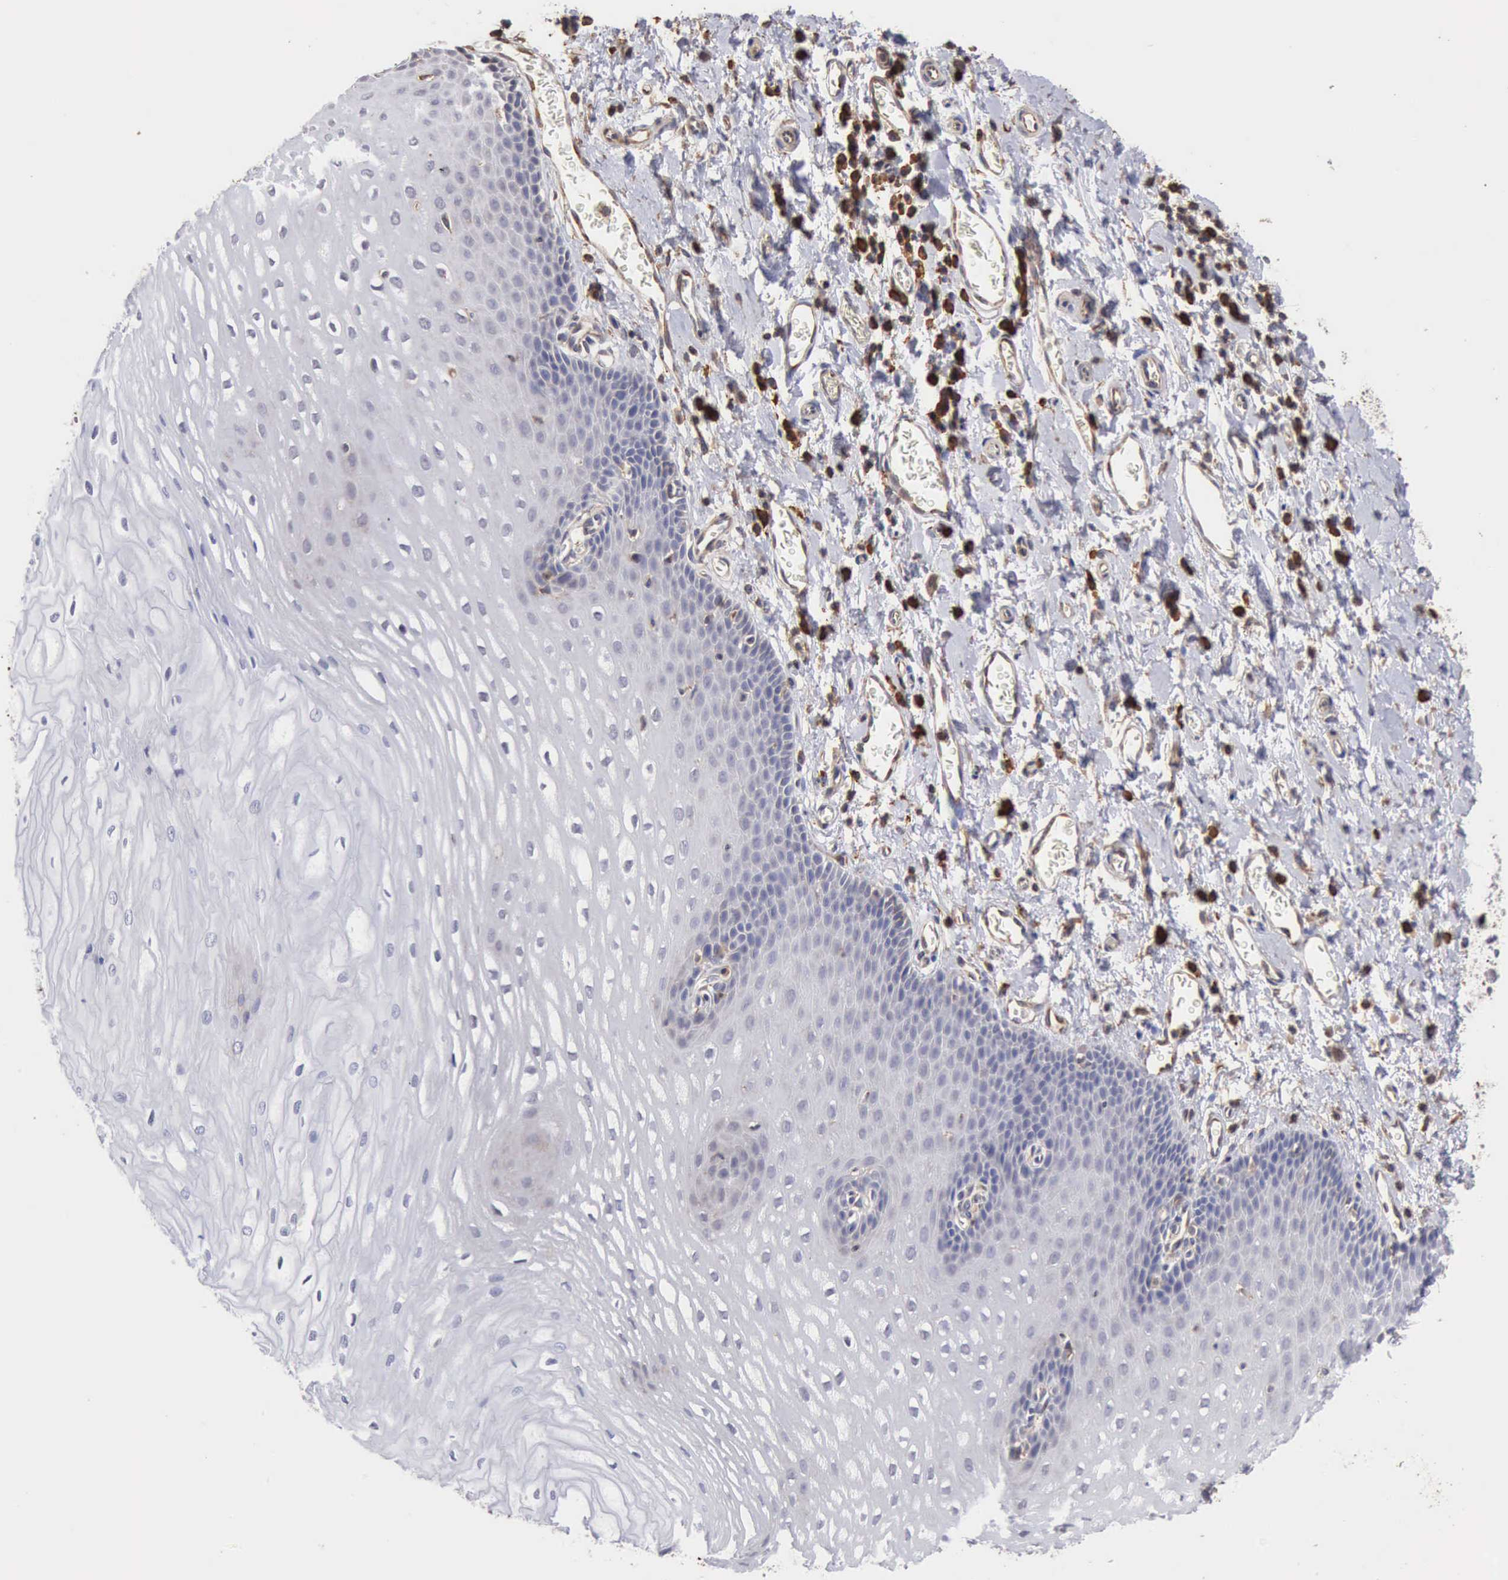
{"staining": {"intensity": "negative", "quantity": "none", "location": "none"}, "tissue": "esophagus", "cell_type": "Squamous epithelial cells", "image_type": "normal", "snomed": [{"axis": "morphology", "description": "Normal tissue, NOS"}, {"axis": "topography", "description": "Esophagus"}], "caption": "Immunohistochemistry image of normal esophagus: esophagus stained with DAB (3,3'-diaminobenzidine) shows no significant protein staining in squamous epithelial cells.", "gene": "GPR101", "patient": {"sex": "male", "age": 70}}